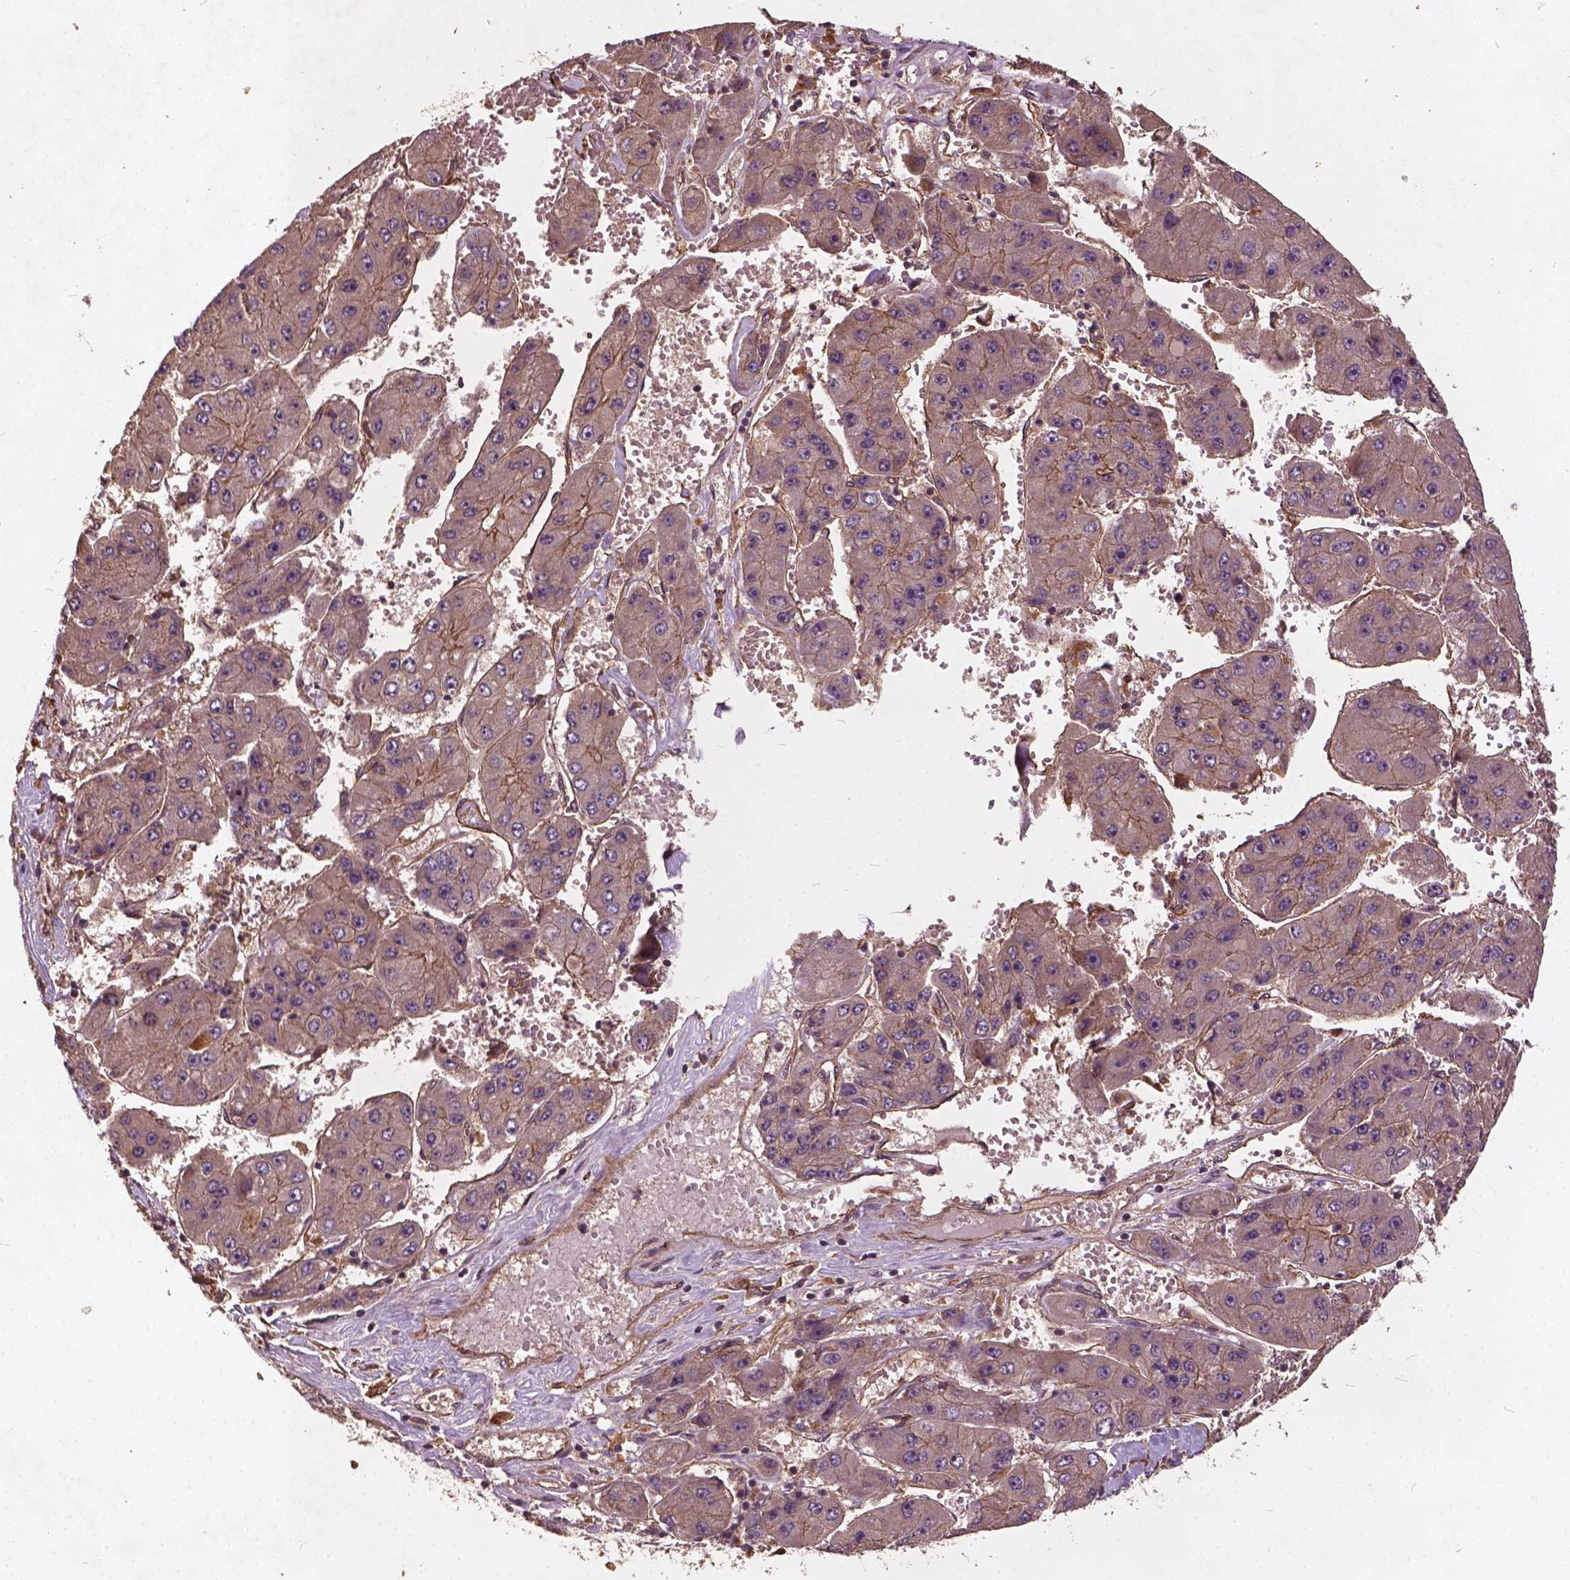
{"staining": {"intensity": "moderate", "quantity": "25%-75%", "location": "cytoplasmic/membranous"}, "tissue": "liver cancer", "cell_type": "Tumor cells", "image_type": "cancer", "snomed": [{"axis": "morphology", "description": "Carcinoma, Hepatocellular, NOS"}, {"axis": "topography", "description": "Liver"}], "caption": "About 25%-75% of tumor cells in human liver hepatocellular carcinoma exhibit moderate cytoplasmic/membranous protein expression as visualized by brown immunohistochemical staining.", "gene": "UBXN2A", "patient": {"sex": "female", "age": 61}}